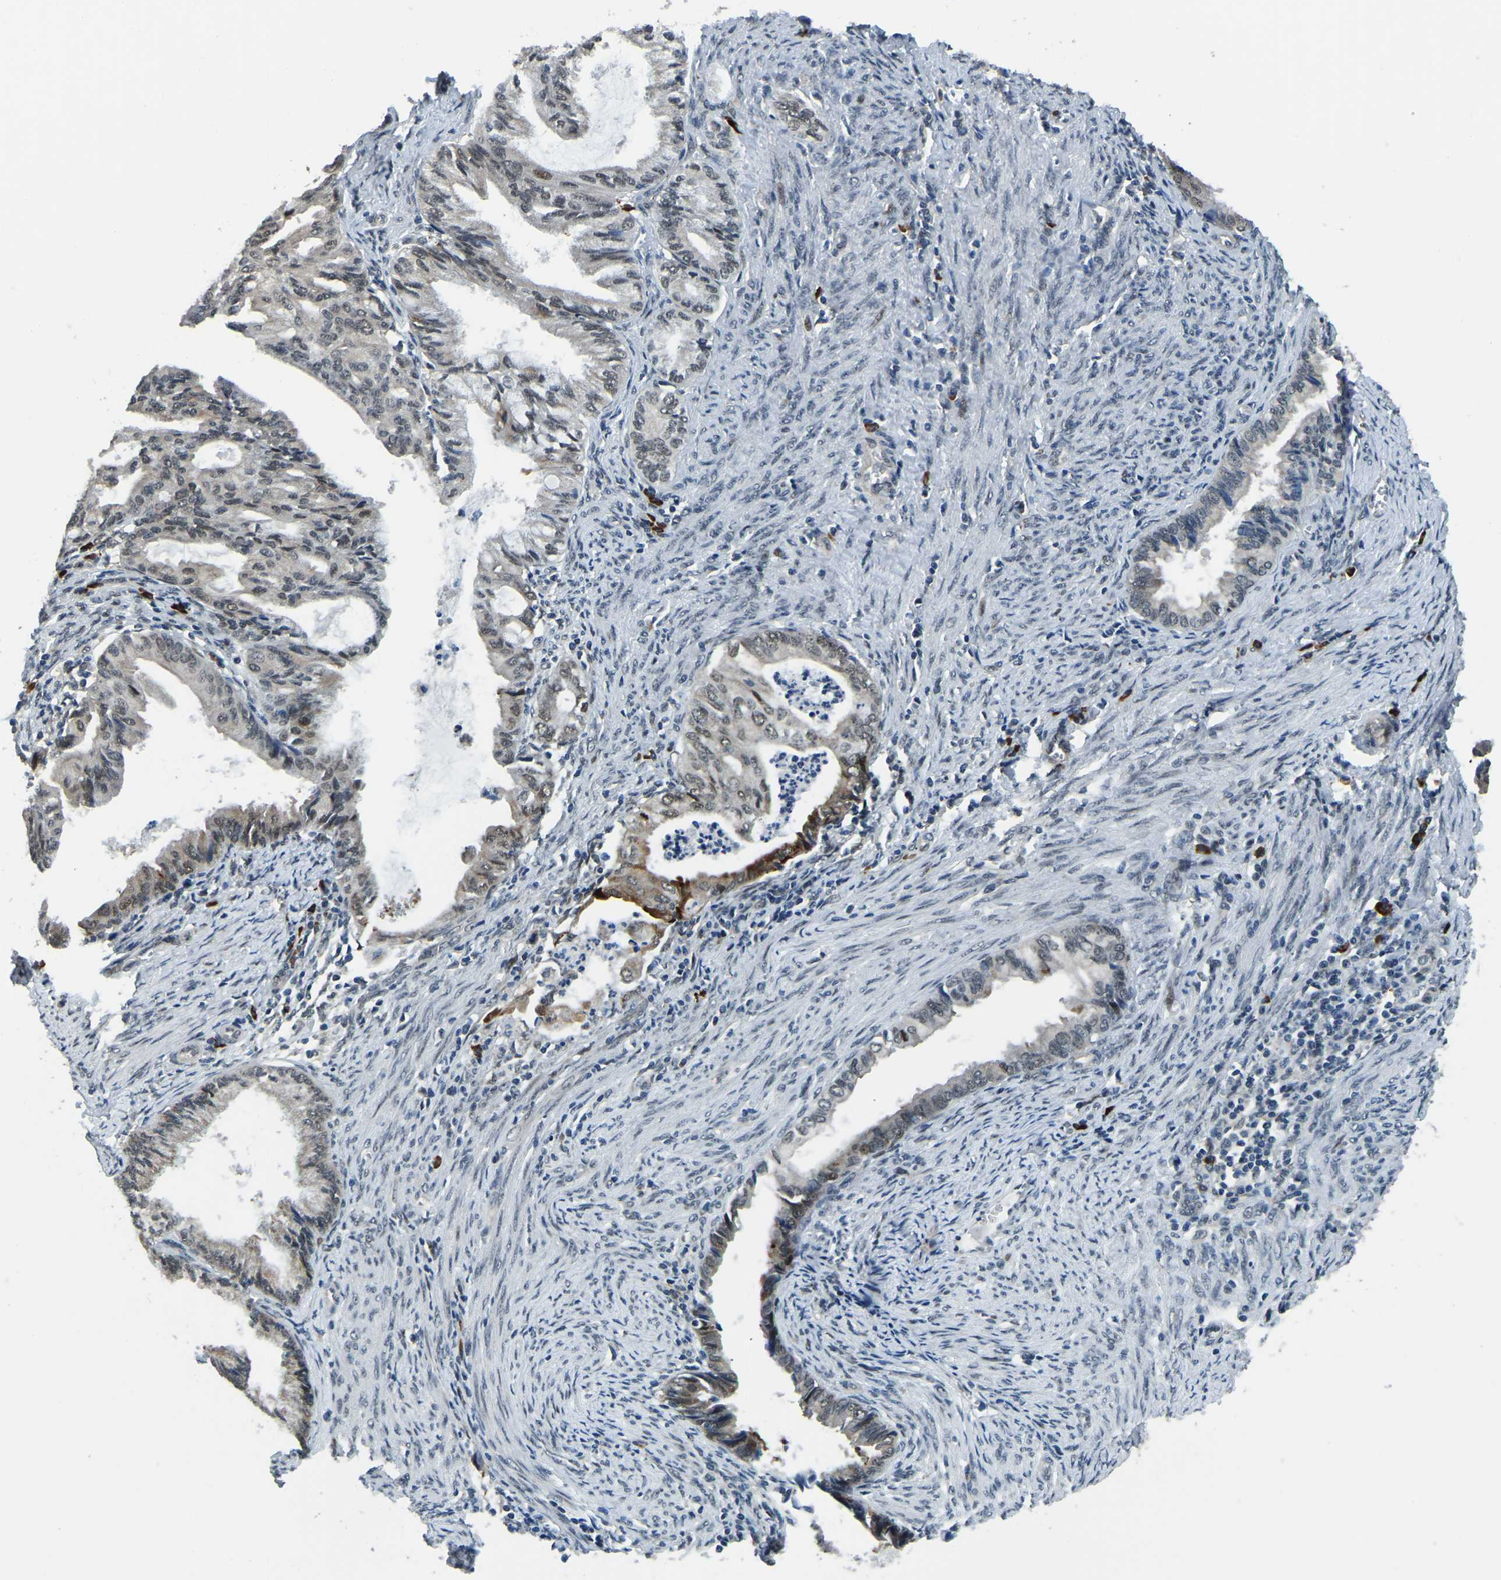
{"staining": {"intensity": "moderate", "quantity": "<25%", "location": "cytoplasmic/membranous,nuclear"}, "tissue": "endometrial cancer", "cell_type": "Tumor cells", "image_type": "cancer", "snomed": [{"axis": "morphology", "description": "Adenocarcinoma, NOS"}, {"axis": "topography", "description": "Endometrium"}], "caption": "Endometrial cancer tissue shows moderate cytoplasmic/membranous and nuclear staining in about <25% of tumor cells, visualized by immunohistochemistry.", "gene": "ING2", "patient": {"sex": "female", "age": 86}}